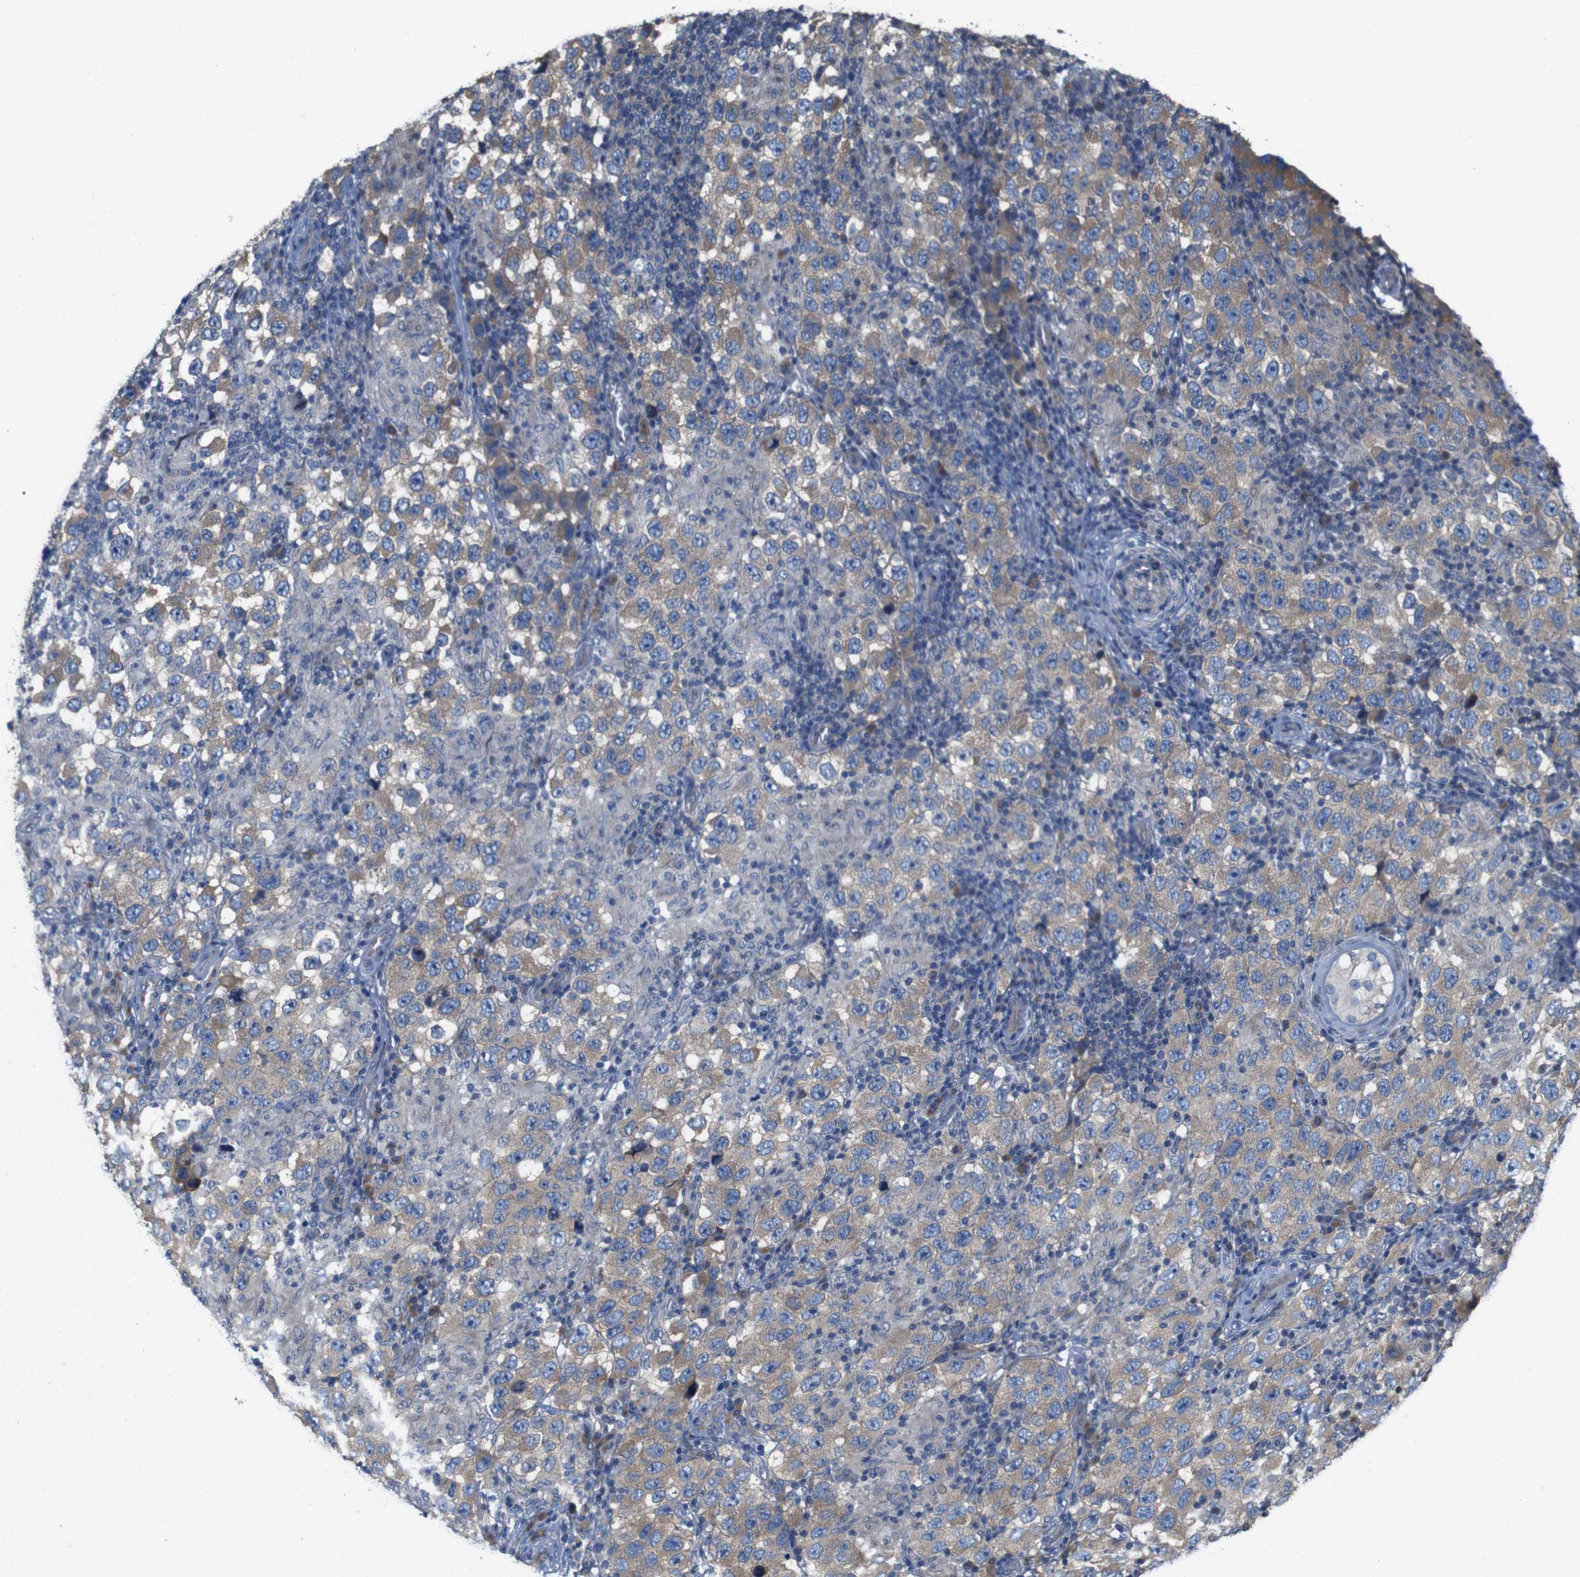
{"staining": {"intensity": "weak", "quantity": ">75%", "location": "cytoplasmic/membranous"}, "tissue": "testis cancer", "cell_type": "Tumor cells", "image_type": "cancer", "snomed": [{"axis": "morphology", "description": "Carcinoma, Embryonal, NOS"}, {"axis": "topography", "description": "Testis"}], "caption": "Immunohistochemistry histopathology image of testis embryonal carcinoma stained for a protein (brown), which reveals low levels of weak cytoplasmic/membranous staining in approximately >75% of tumor cells.", "gene": "MYEOV", "patient": {"sex": "male", "age": 21}}